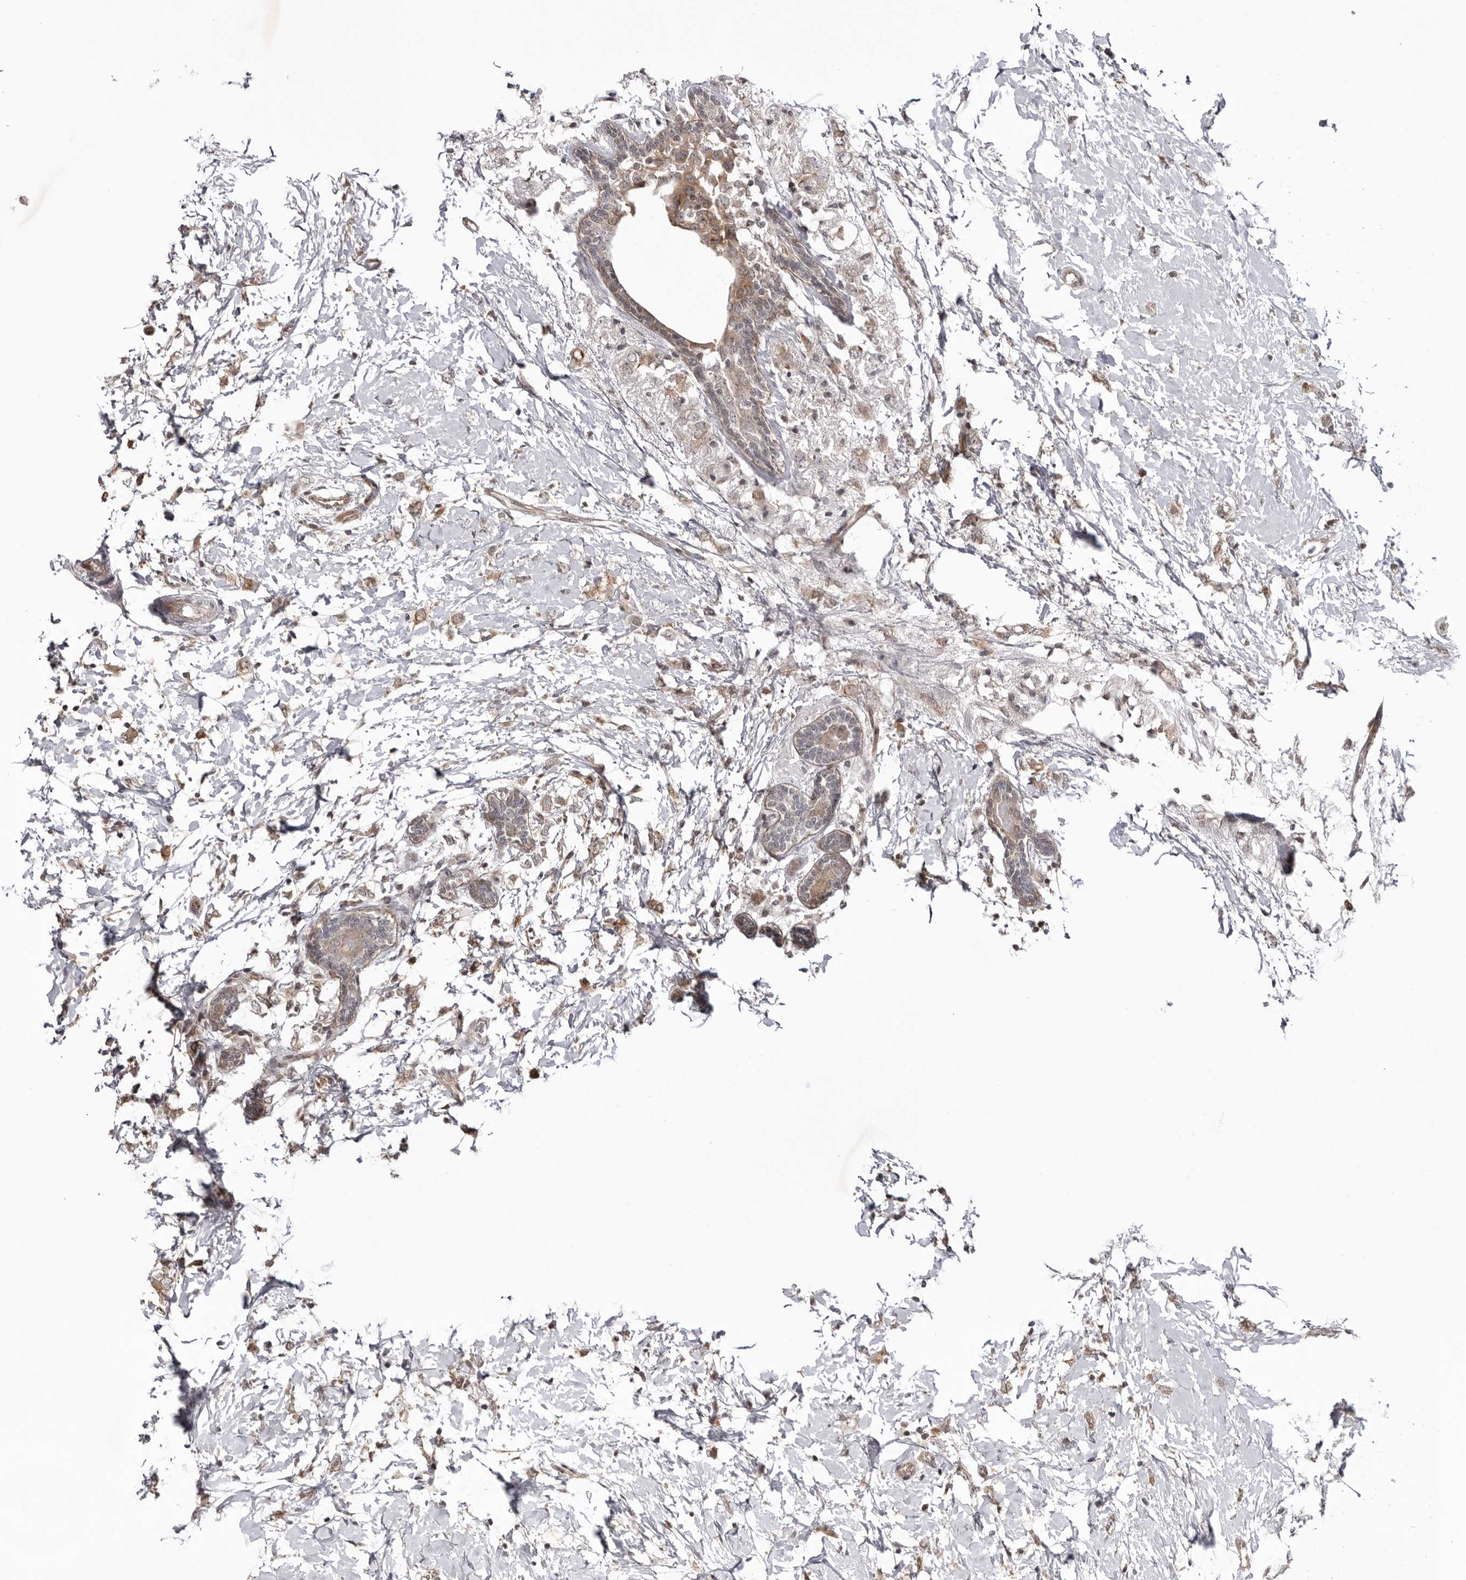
{"staining": {"intensity": "weak", "quantity": "25%-75%", "location": "cytoplasmic/membranous"}, "tissue": "breast cancer", "cell_type": "Tumor cells", "image_type": "cancer", "snomed": [{"axis": "morphology", "description": "Normal tissue, NOS"}, {"axis": "morphology", "description": "Lobular carcinoma"}, {"axis": "topography", "description": "Breast"}], "caption": "Protein staining of breast cancer tissue reveals weak cytoplasmic/membranous positivity in approximately 25%-75% of tumor cells. Using DAB (3,3'-diaminobenzidine) (brown) and hematoxylin (blue) stains, captured at high magnification using brightfield microscopy.", "gene": "USP43", "patient": {"sex": "female", "age": 47}}